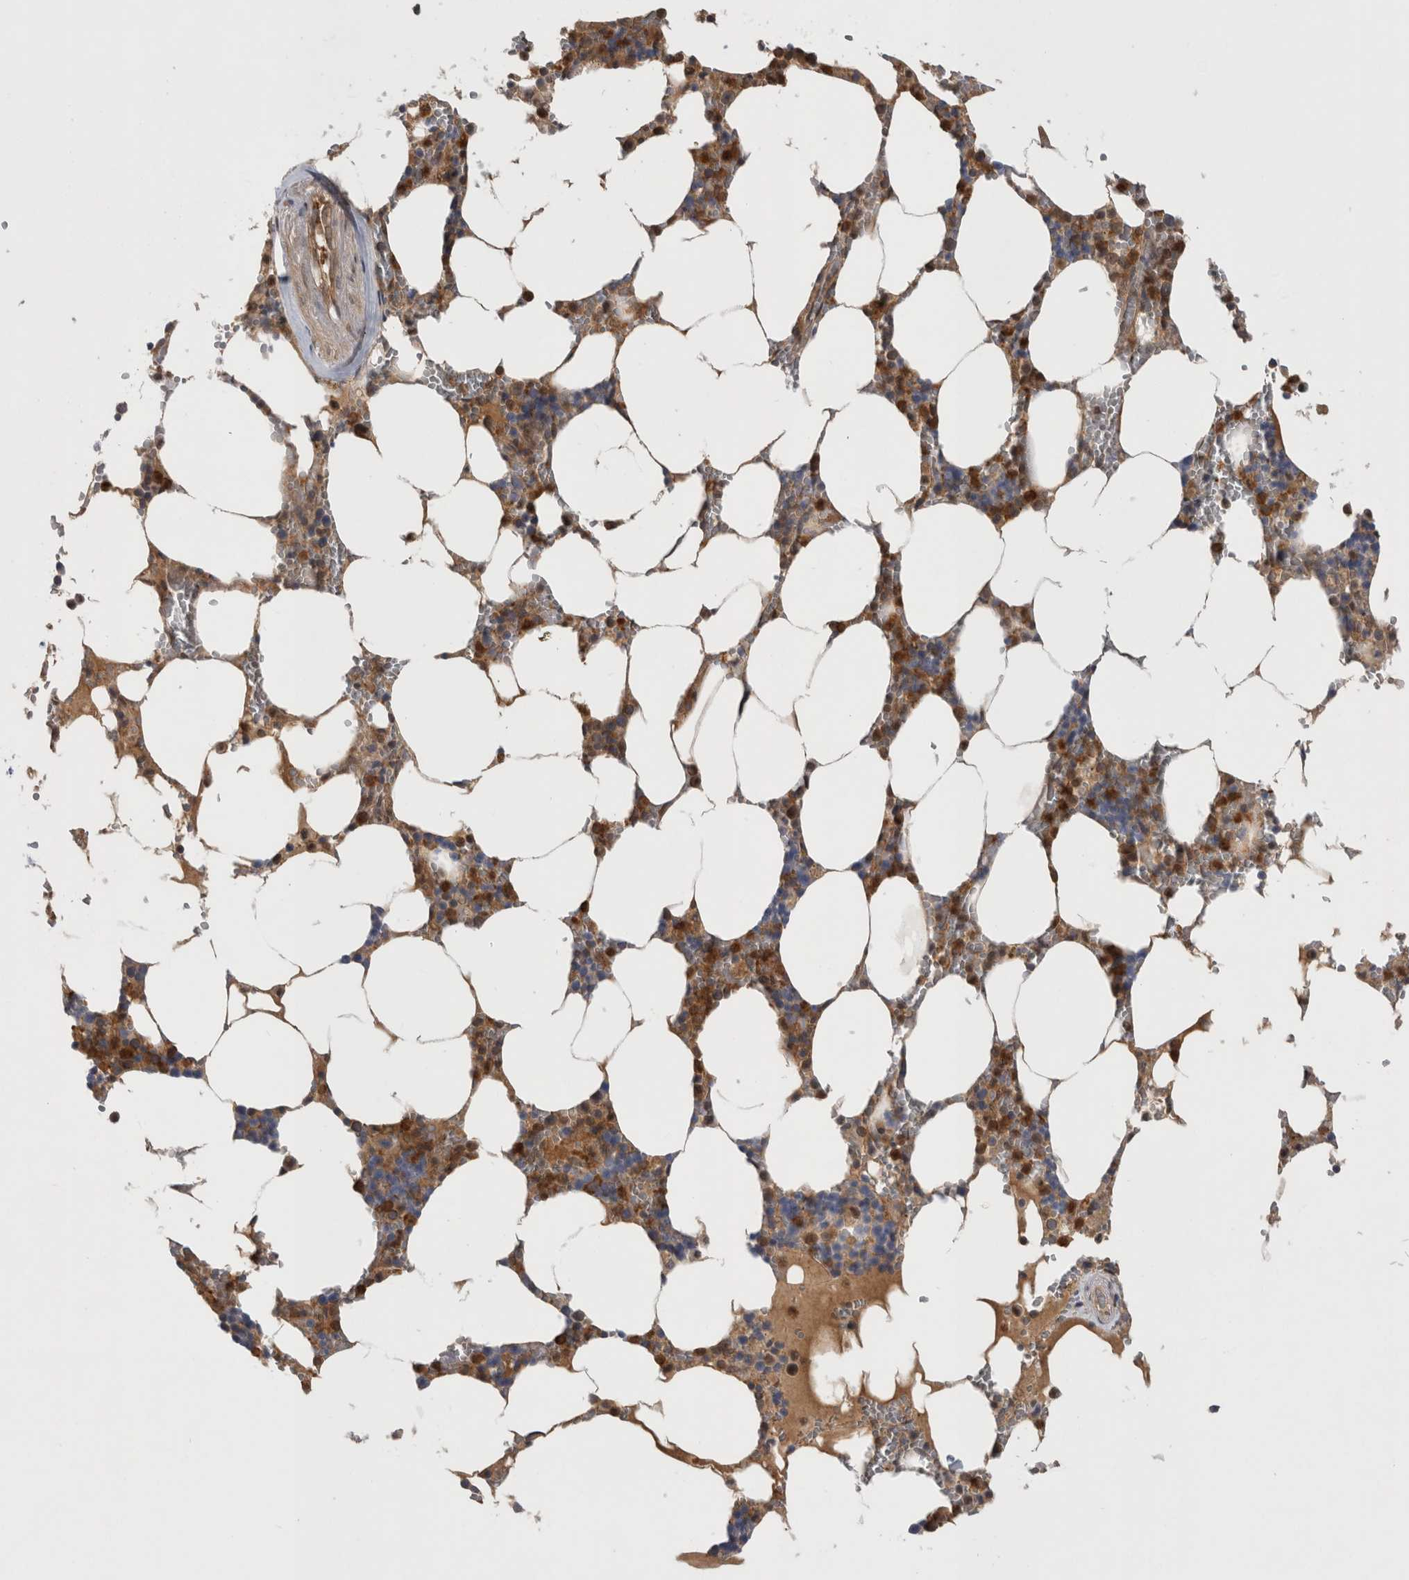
{"staining": {"intensity": "strong", "quantity": "25%-75%", "location": "cytoplasmic/membranous,nuclear"}, "tissue": "bone marrow", "cell_type": "Hematopoietic cells", "image_type": "normal", "snomed": [{"axis": "morphology", "description": "Normal tissue, NOS"}, {"axis": "topography", "description": "Bone marrow"}], "caption": "The histopathology image shows immunohistochemical staining of normal bone marrow. There is strong cytoplasmic/membranous,nuclear positivity is seen in approximately 25%-75% of hematopoietic cells.", "gene": "ASTN2", "patient": {"sex": "male", "age": 70}}